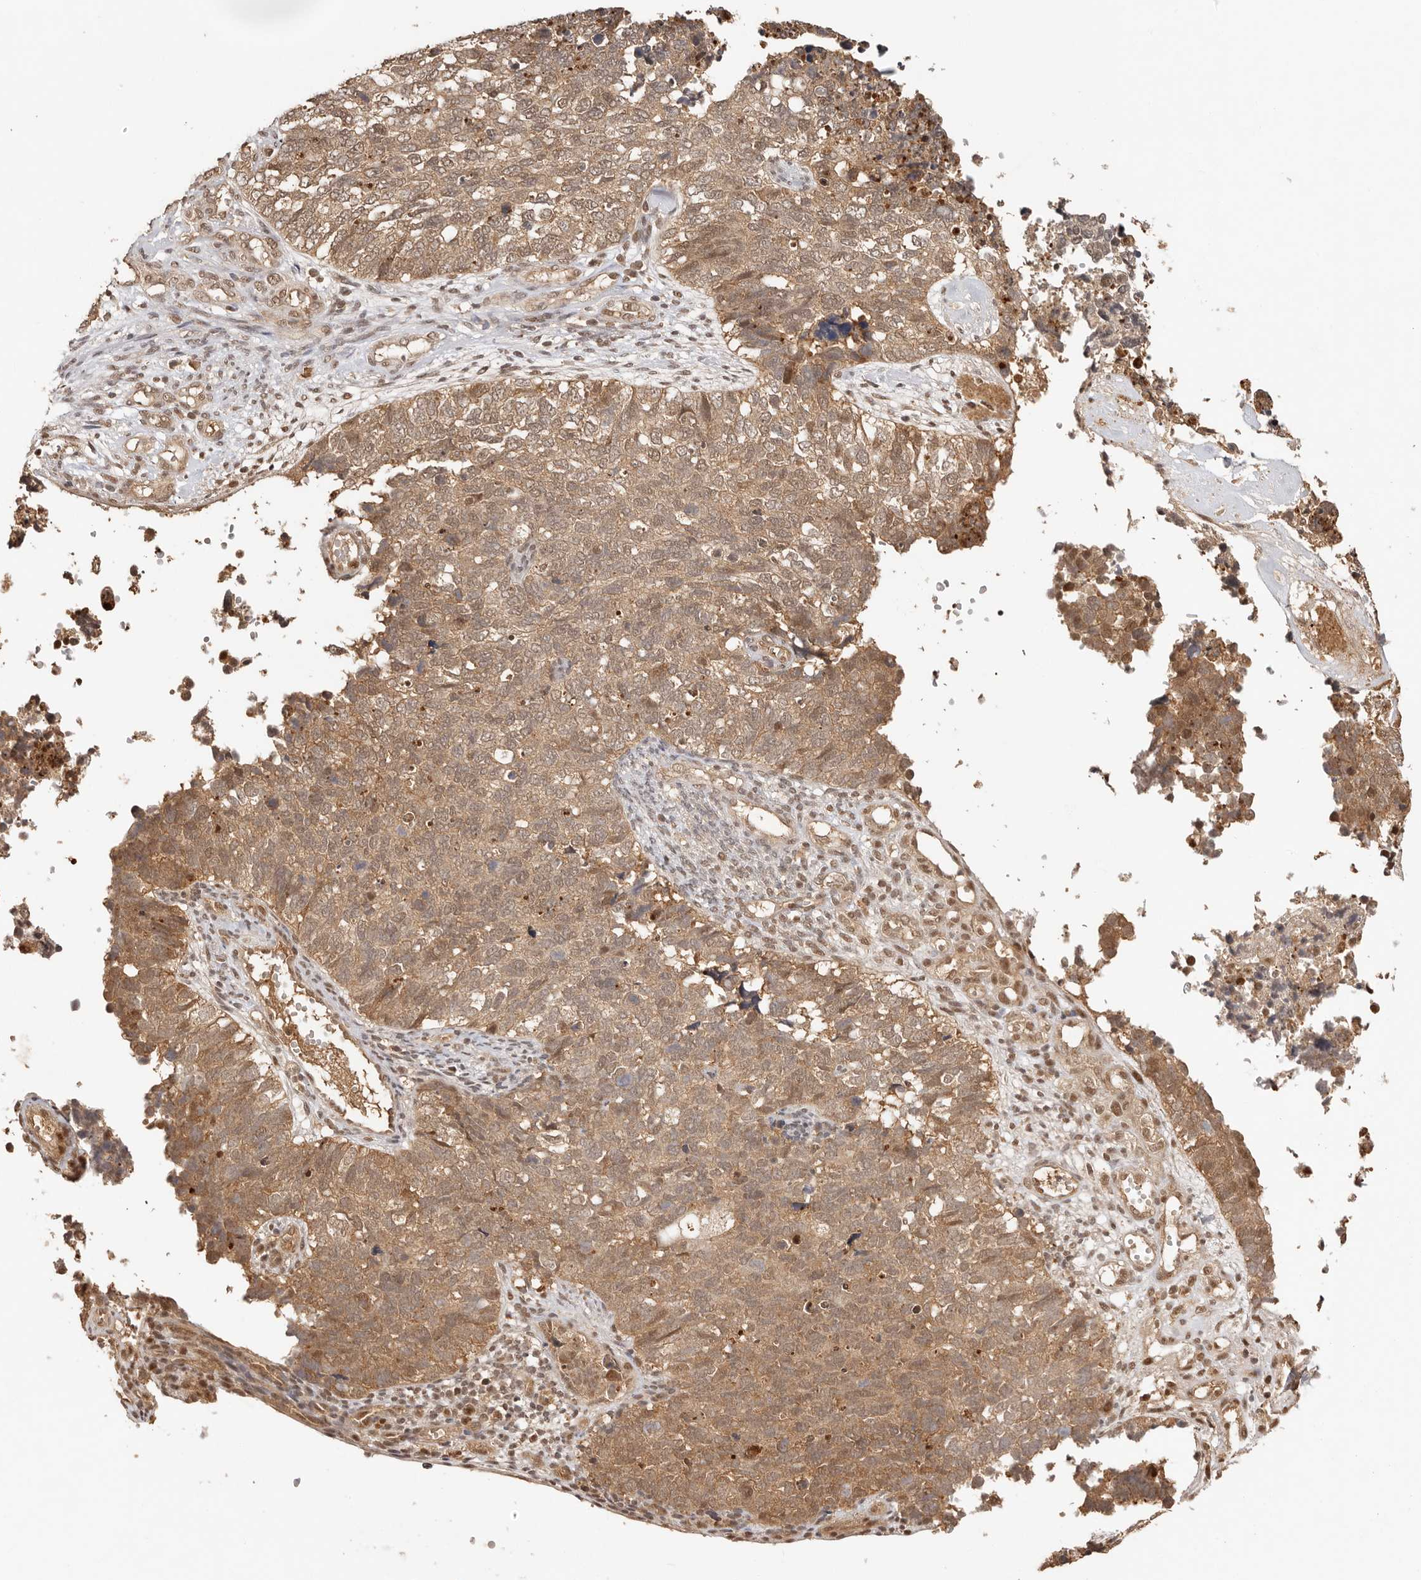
{"staining": {"intensity": "moderate", "quantity": ">75%", "location": "cytoplasmic/membranous,nuclear"}, "tissue": "cervical cancer", "cell_type": "Tumor cells", "image_type": "cancer", "snomed": [{"axis": "morphology", "description": "Squamous cell carcinoma, NOS"}, {"axis": "topography", "description": "Cervix"}], "caption": "This histopathology image demonstrates cervical cancer (squamous cell carcinoma) stained with IHC to label a protein in brown. The cytoplasmic/membranous and nuclear of tumor cells show moderate positivity for the protein. Nuclei are counter-stained blue.", "gene": "PSMA5", "patient": {"sex": "female", "age": 63}}